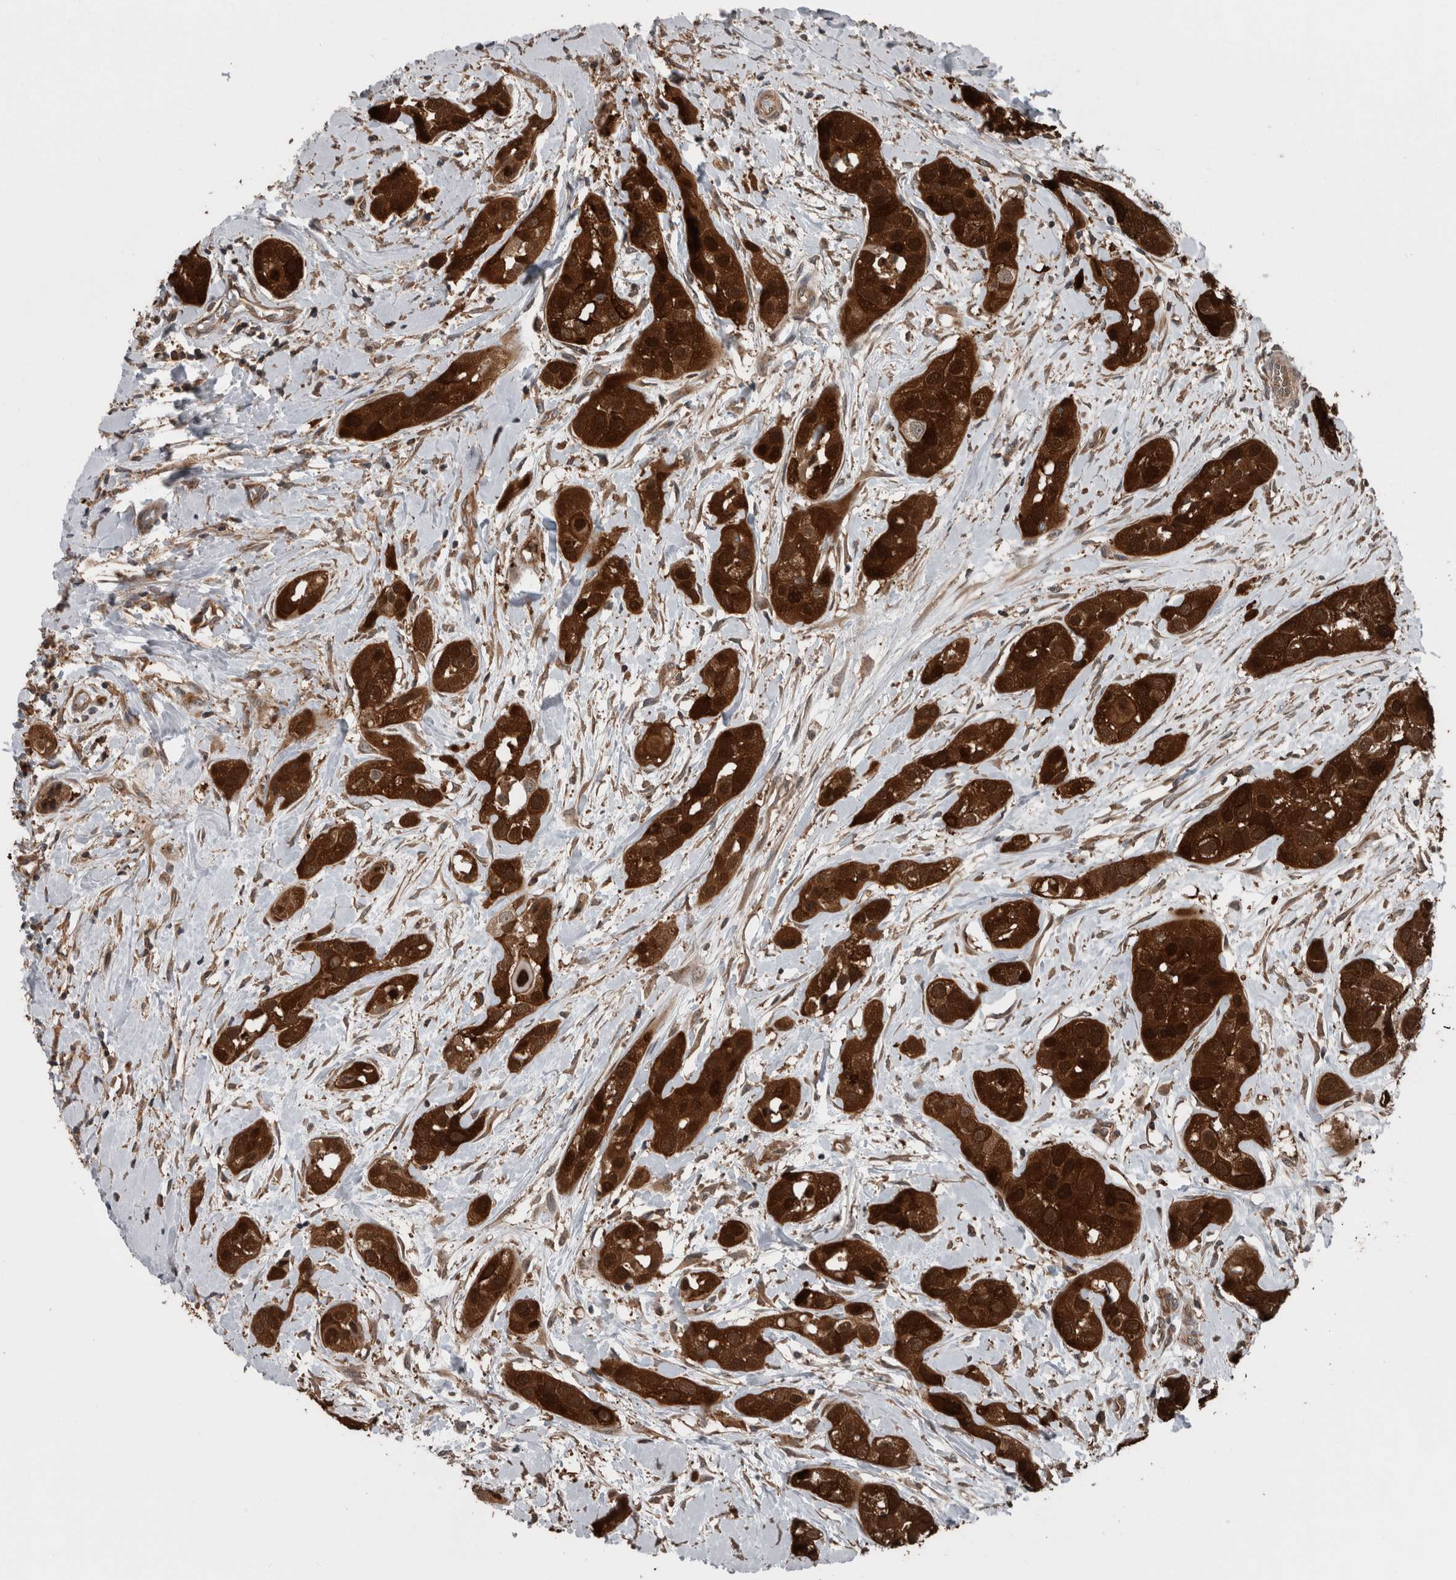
{"staining": {"intensity": "strong", "quantity": ">75%", "location": "cytoplasmic/membranous,nuclear"}, "tissue": "head and neck cancer", "cell_type": "Tumor cells", "image_type": "cancer", "snomed": [{"axis": "morphology", "description": "Normal tissue, NOS"}, {"axis": "morphology", "description": "Squamous cell carcinoma, NOS"}, {"axis": "topography", "description": "Skeletal muscle"}, {"axis": "topography", "description": "Head-Neck"}], "caption": "Protein staining of head and neck squamous cell carcinoma tissue shows strong cytoplasmic/membranous and nuclear staining in approximately >75% of tumor cells.", "gene": "RIOK3", "patient": {"sex": "male", "age": 51}}